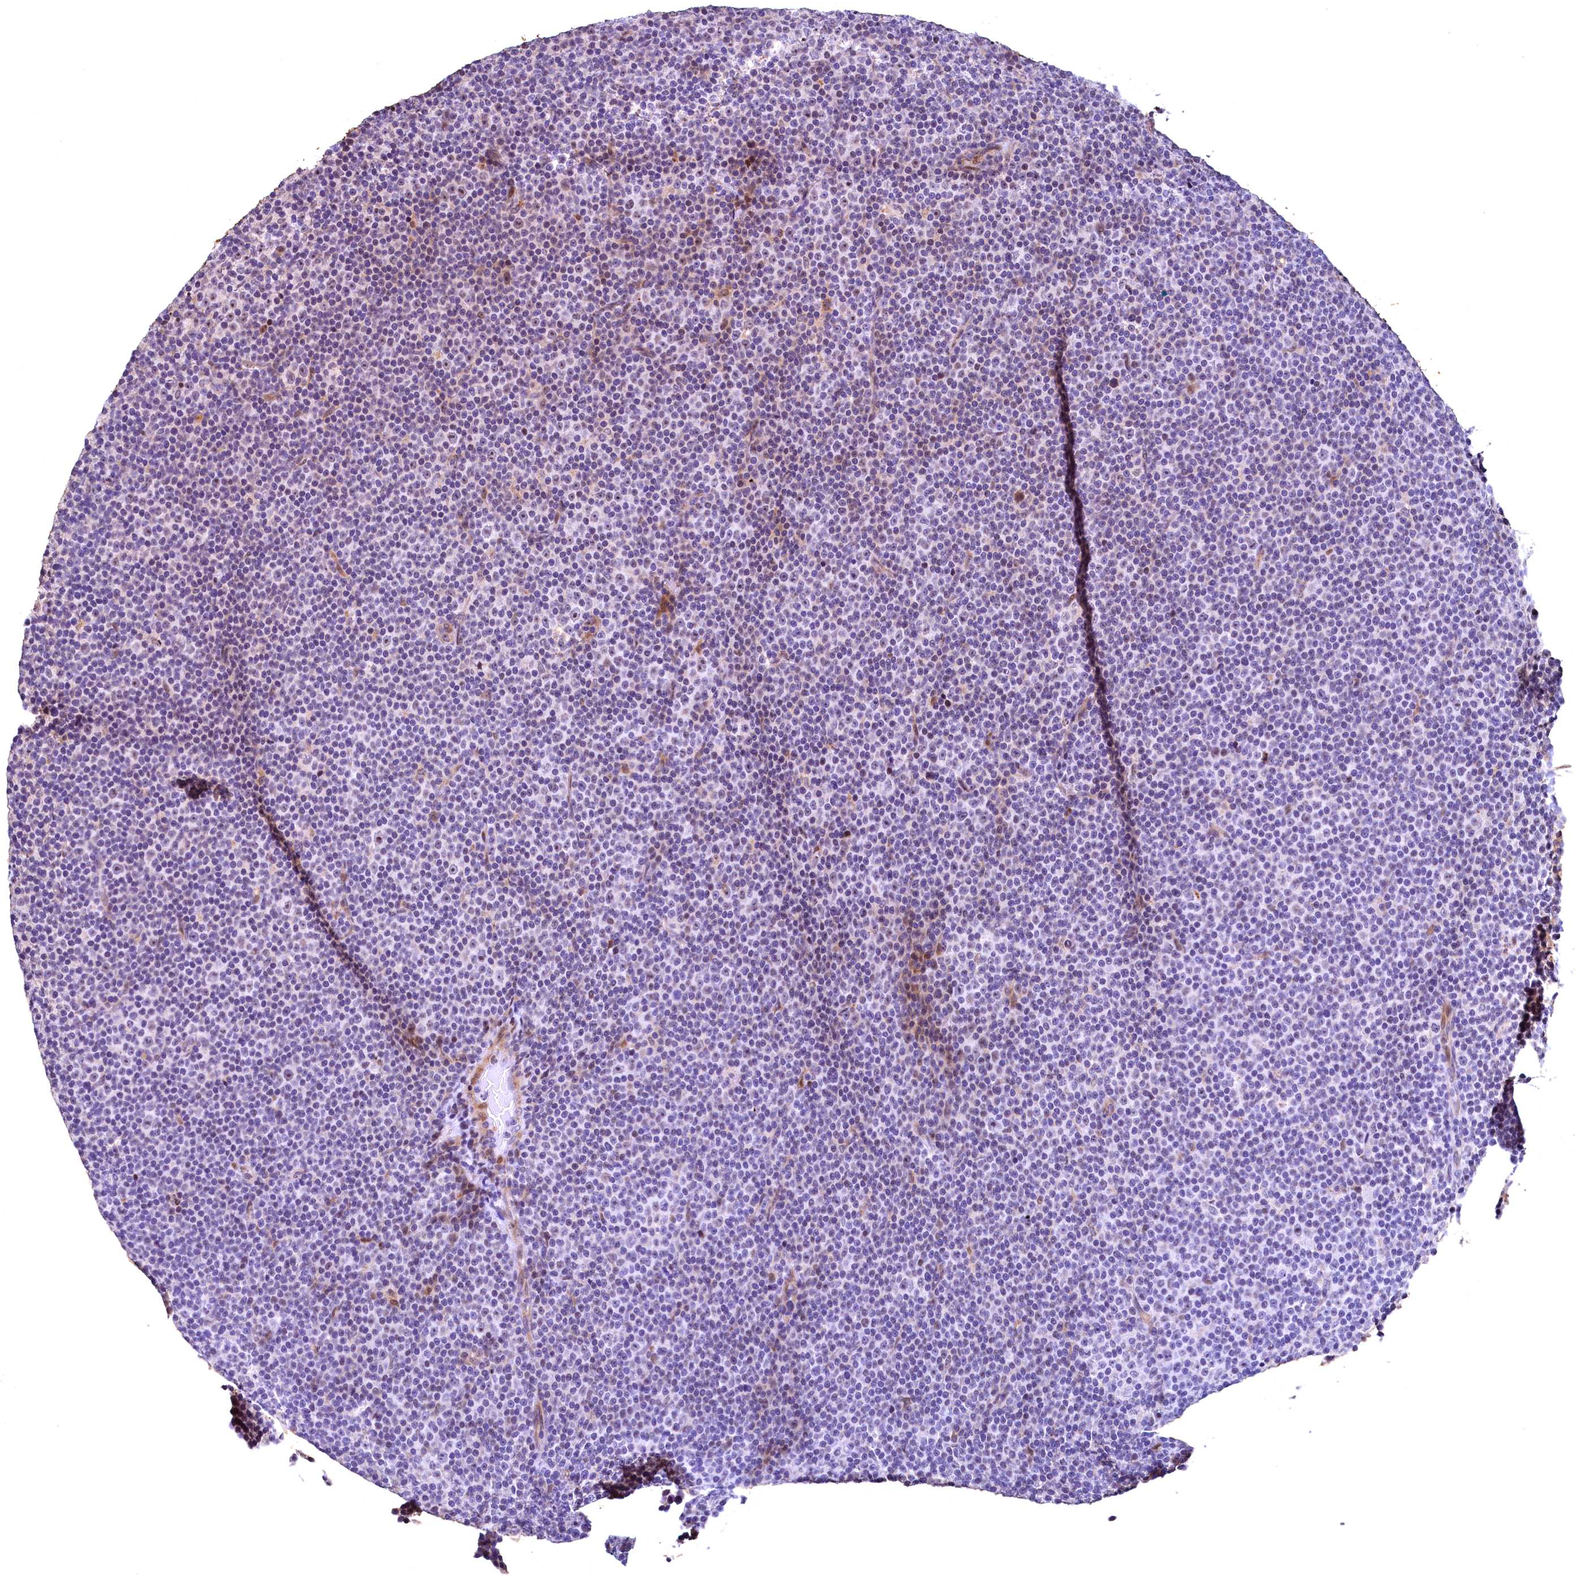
{"staining": {"intensity": "weak", "quantity": "25%-75%", "location": "nuclear"}, "tissue": "lymphoma", "cell_type": "Tumor cells", "image_type": "cancer", "snomed": [{"axis": "morphology", "description": "Malignant lymphoma, non-Hodgkin's type, Low grade"}, {"axis": "topography", "description": "Lymph node"}], "caption": "Protein expression analysis of malignant lymphoma, non-Hodgkin's type (low-grade) exhibits weak nuclear expression in approximately 25%-75% of tumor cells. The staining is performed using DAB (3,3'-diaminobenzidine) brown chromogen to label protein expression. The nuclei are counter-stained blue using hematoxylin.", "gene": "LATS2", "patient": {"sex": "female", "age": 67}}